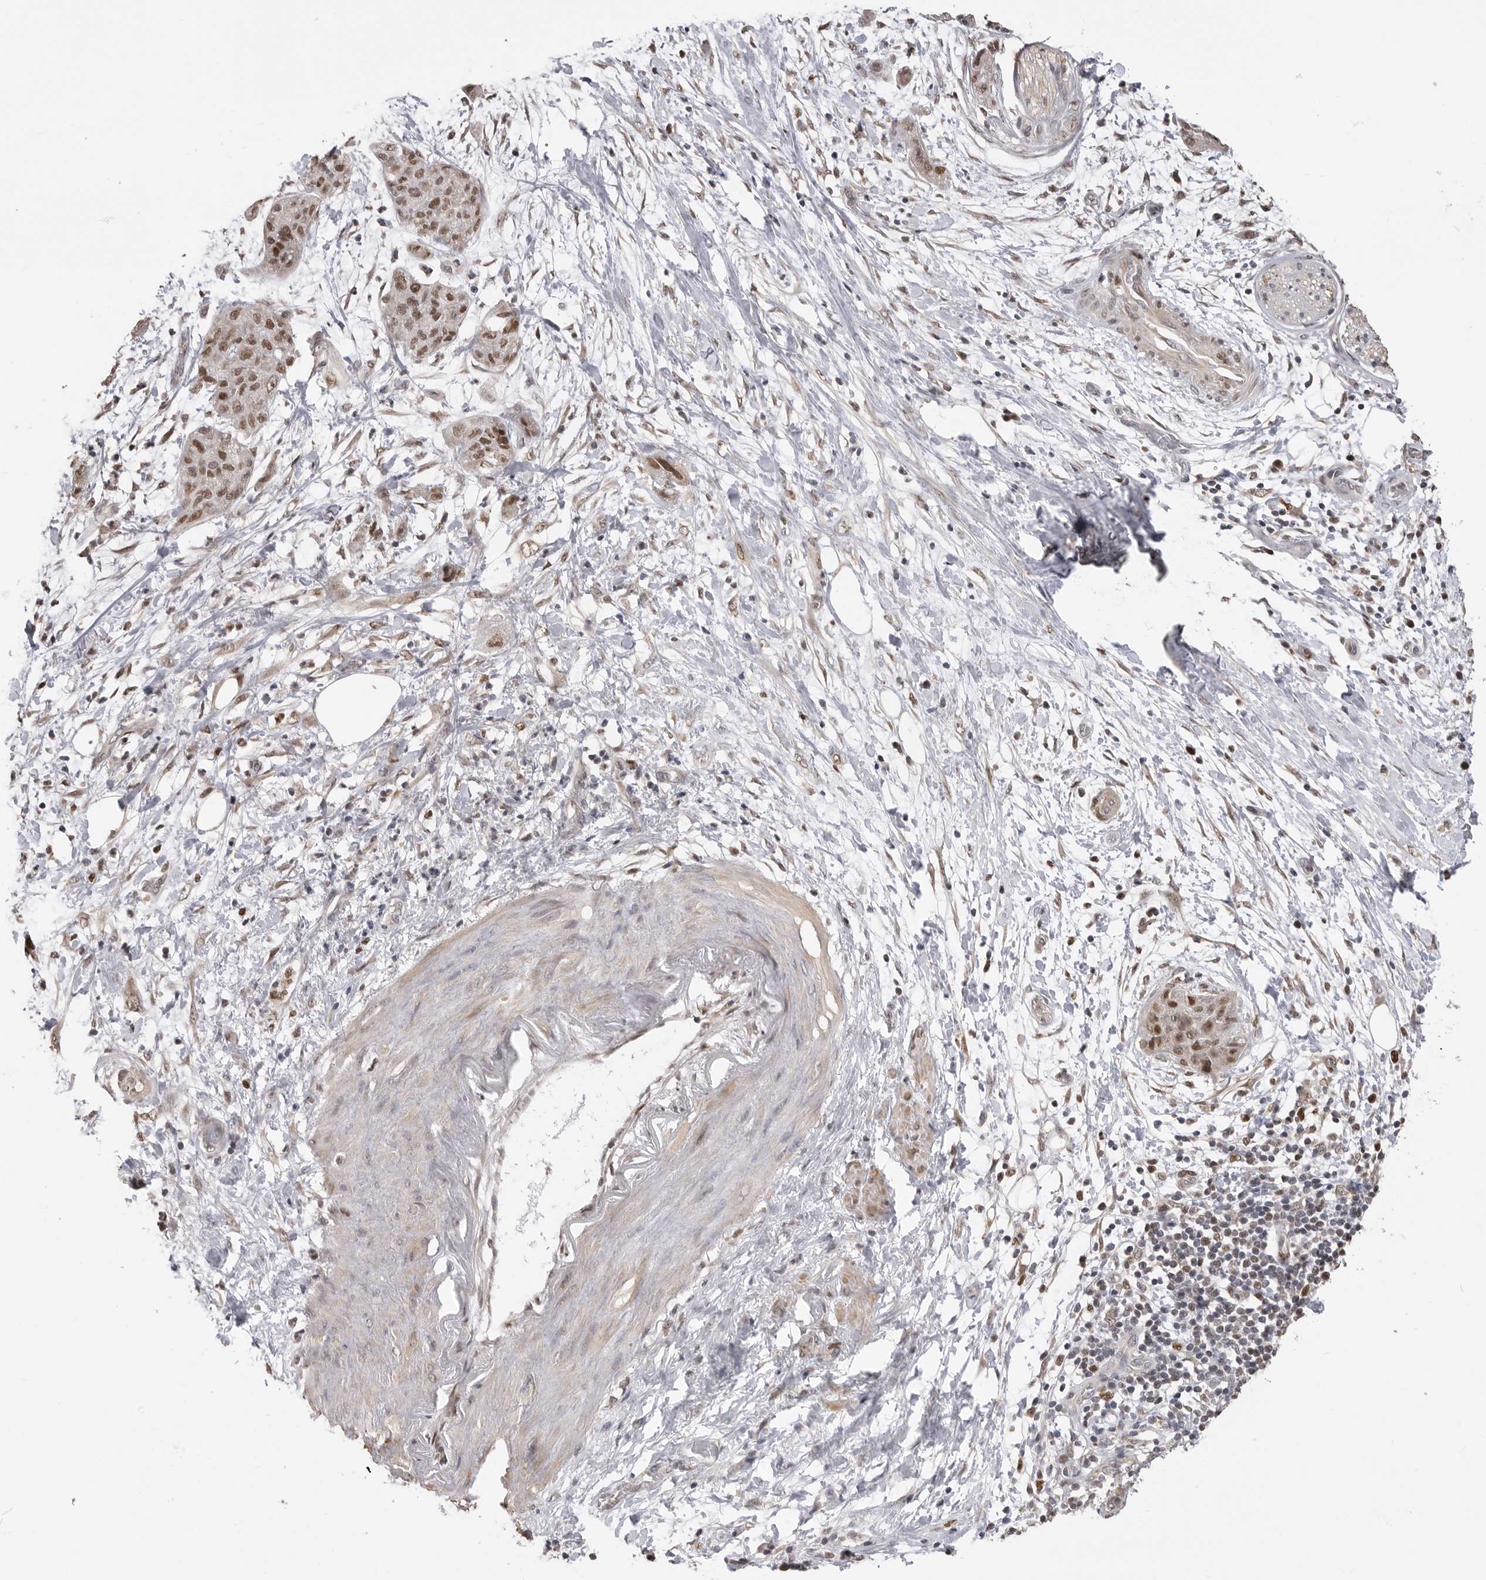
{"staining": {"intensity": "moderate", "quantity": ">75%", "location": "nuclear"}, "tissue": "pancreatic cancer", "cell_type": "Tumor cells", "image_type": "cancer", "snomed": [{"axis": "morphology", "description": "Adenocarcinoma, NOS"}, {"axis": "topography", "description": "Pancreas"}], "caption": "Immunohistochemistry photomicrograph of neoplastic tissue: human adenocarcinoma (pancreatic) stained using IHC exhibits medium levels of moderate protein expression localized specifically in the nuclear of tumor cells, appearing as a nuclear brown color.", "gene": "SMARCC1", "patient": {"sex": "female", "age": 78}}